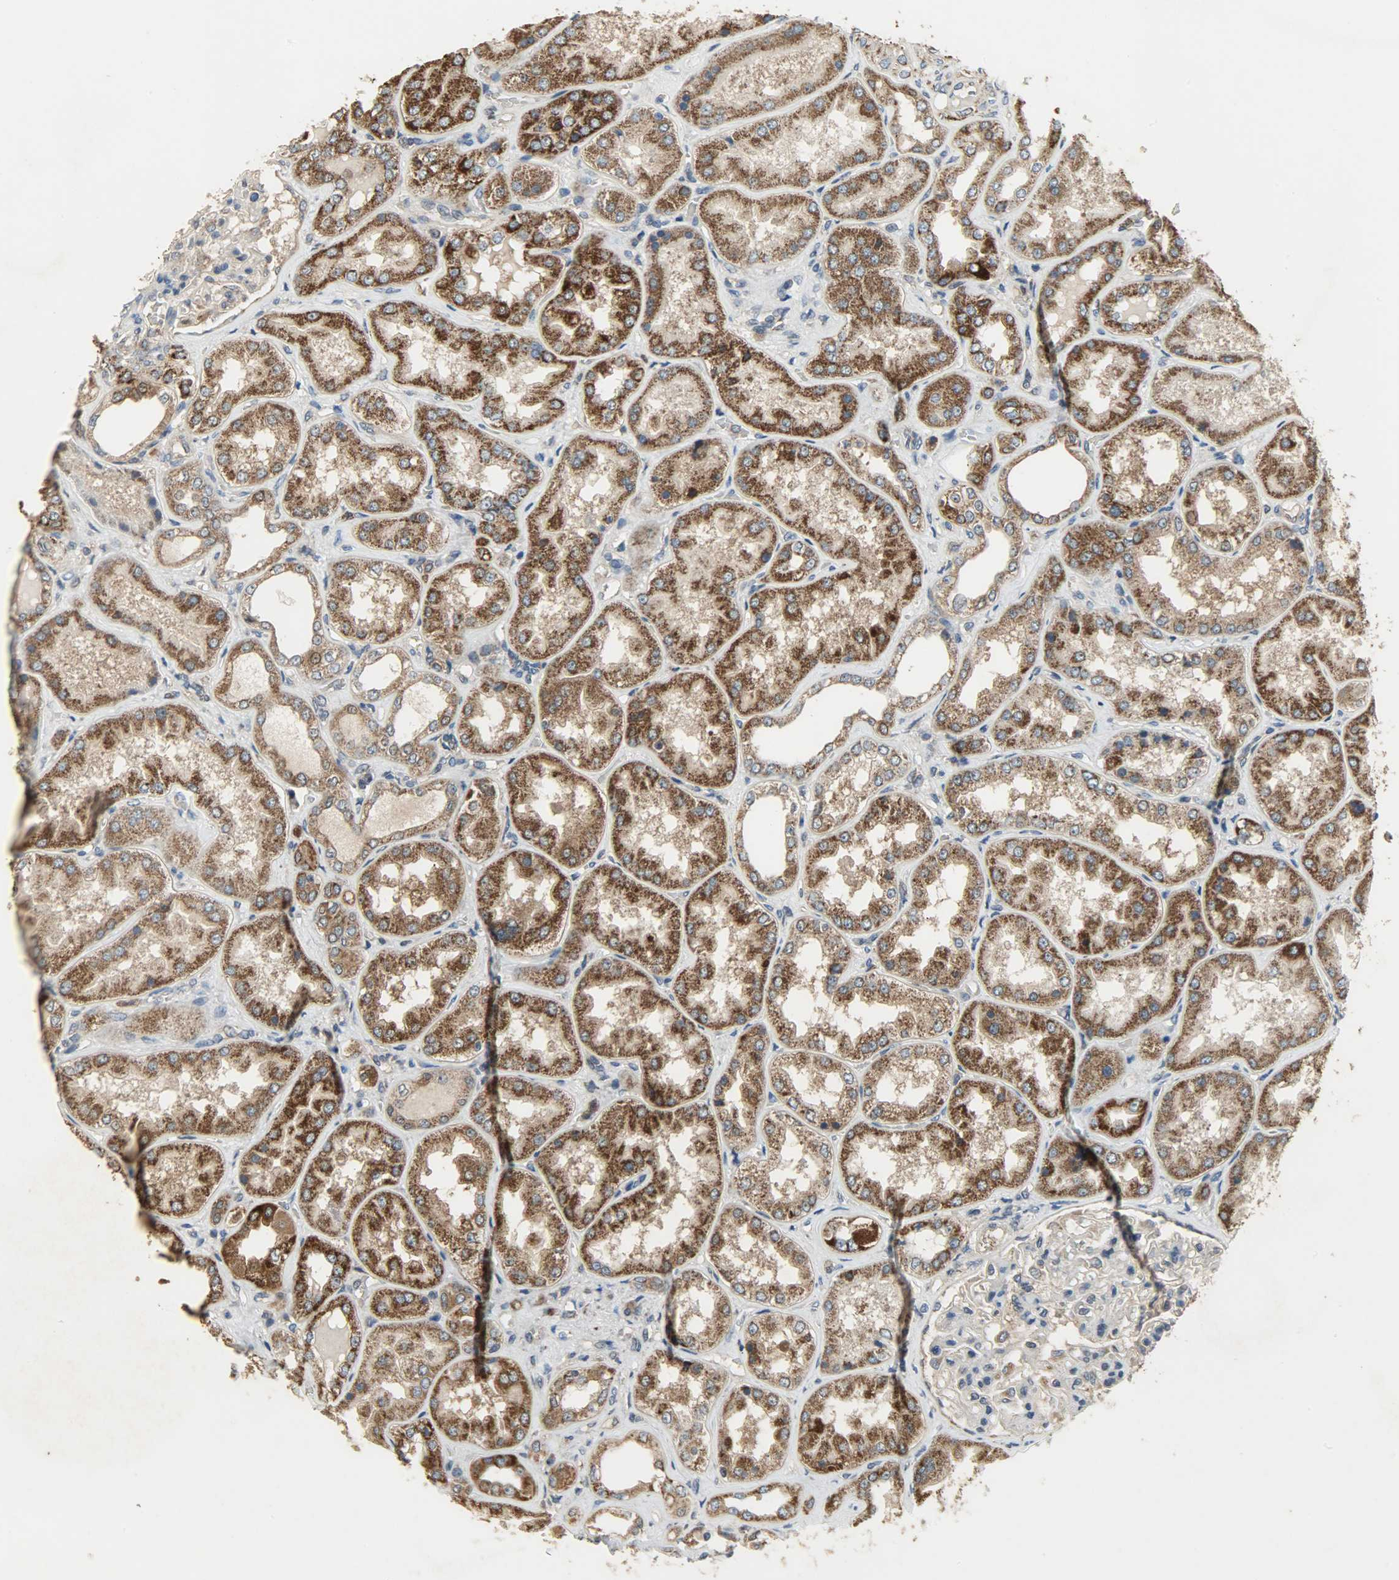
{"staining": {"intensity": "moderate", "quantity": "25%-75%", "location": "cytoplasmic/membranous"}, "tissue": "kidney", "cell_type": "Cells in glomeruli", "image_type": "normal", "snomed": [{"axis": "morphology", "description": "Normal tissue, NOS"}, {"axis": "topography", "description": "Kidney"}], "caption": "Moderate cytoplasmic/membranous positivity for a protein is present in about 25%-75% of cells in glomeruli of unremarkable kidney using IHC.", "gene": "AMT", "patient": {"sex": "female", "age": 56}}